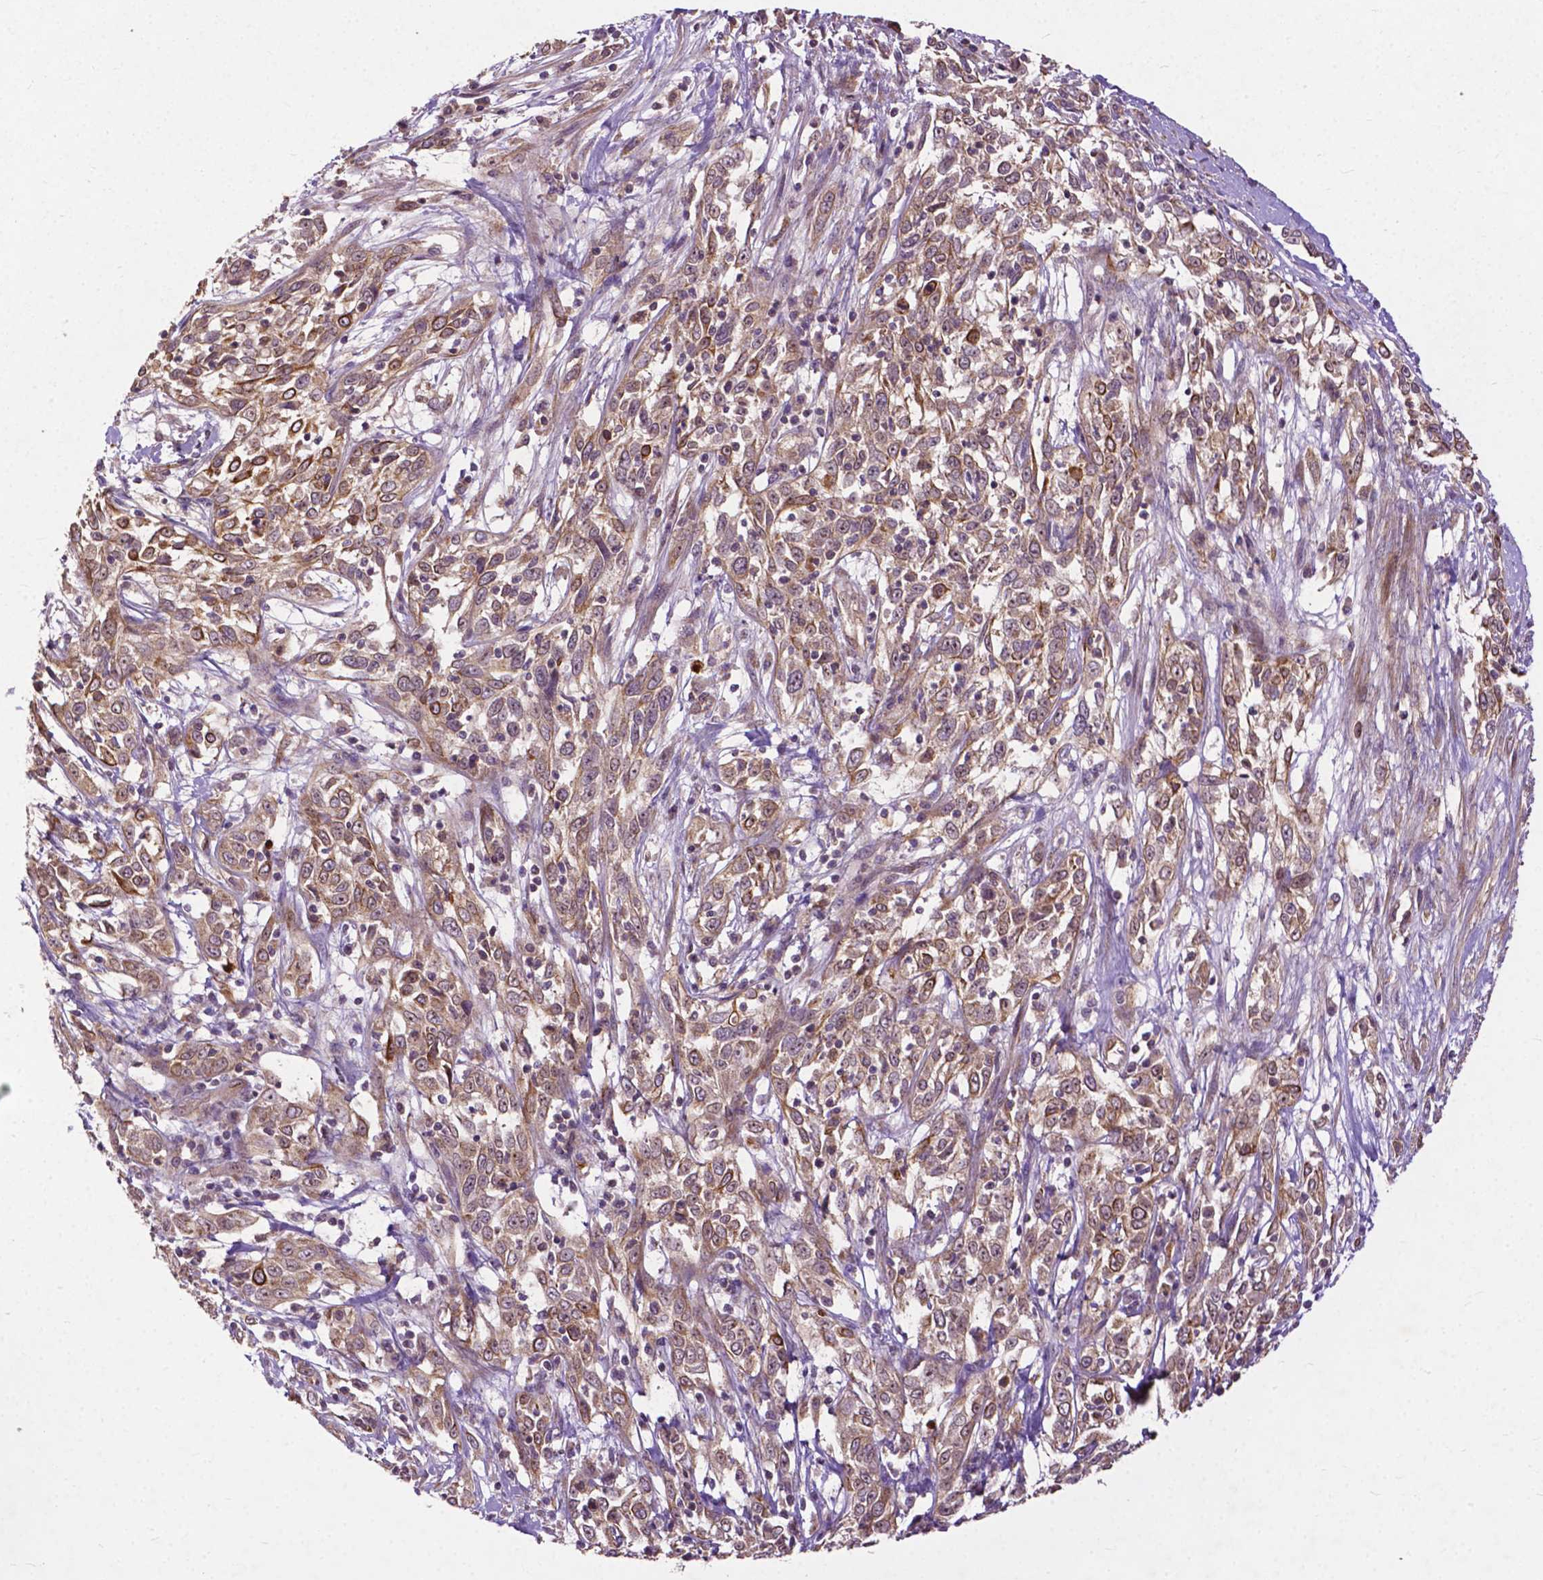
{"staining": {"intensity": "weak", "quantity": ">75%", "location": "cytoplasmic/membranous"}, "tissue": "cervical cancer", "cell_type": "Tumor cells", "image_type": "cancer", "snomed": [{"axis": "morphology", "description": "Adenocarcinoma, NOS"}, {"axis": "topography", "description": "Cervix"}], "caption": "Brown immunohistochemical staining in human cervical cancer (adenocarcinoma) reveals weak cytoplasmic/membranous staining in about >75% of tumor cells.", "gene": "PARP3", "patient": {"sex": "female", "age": 40}}